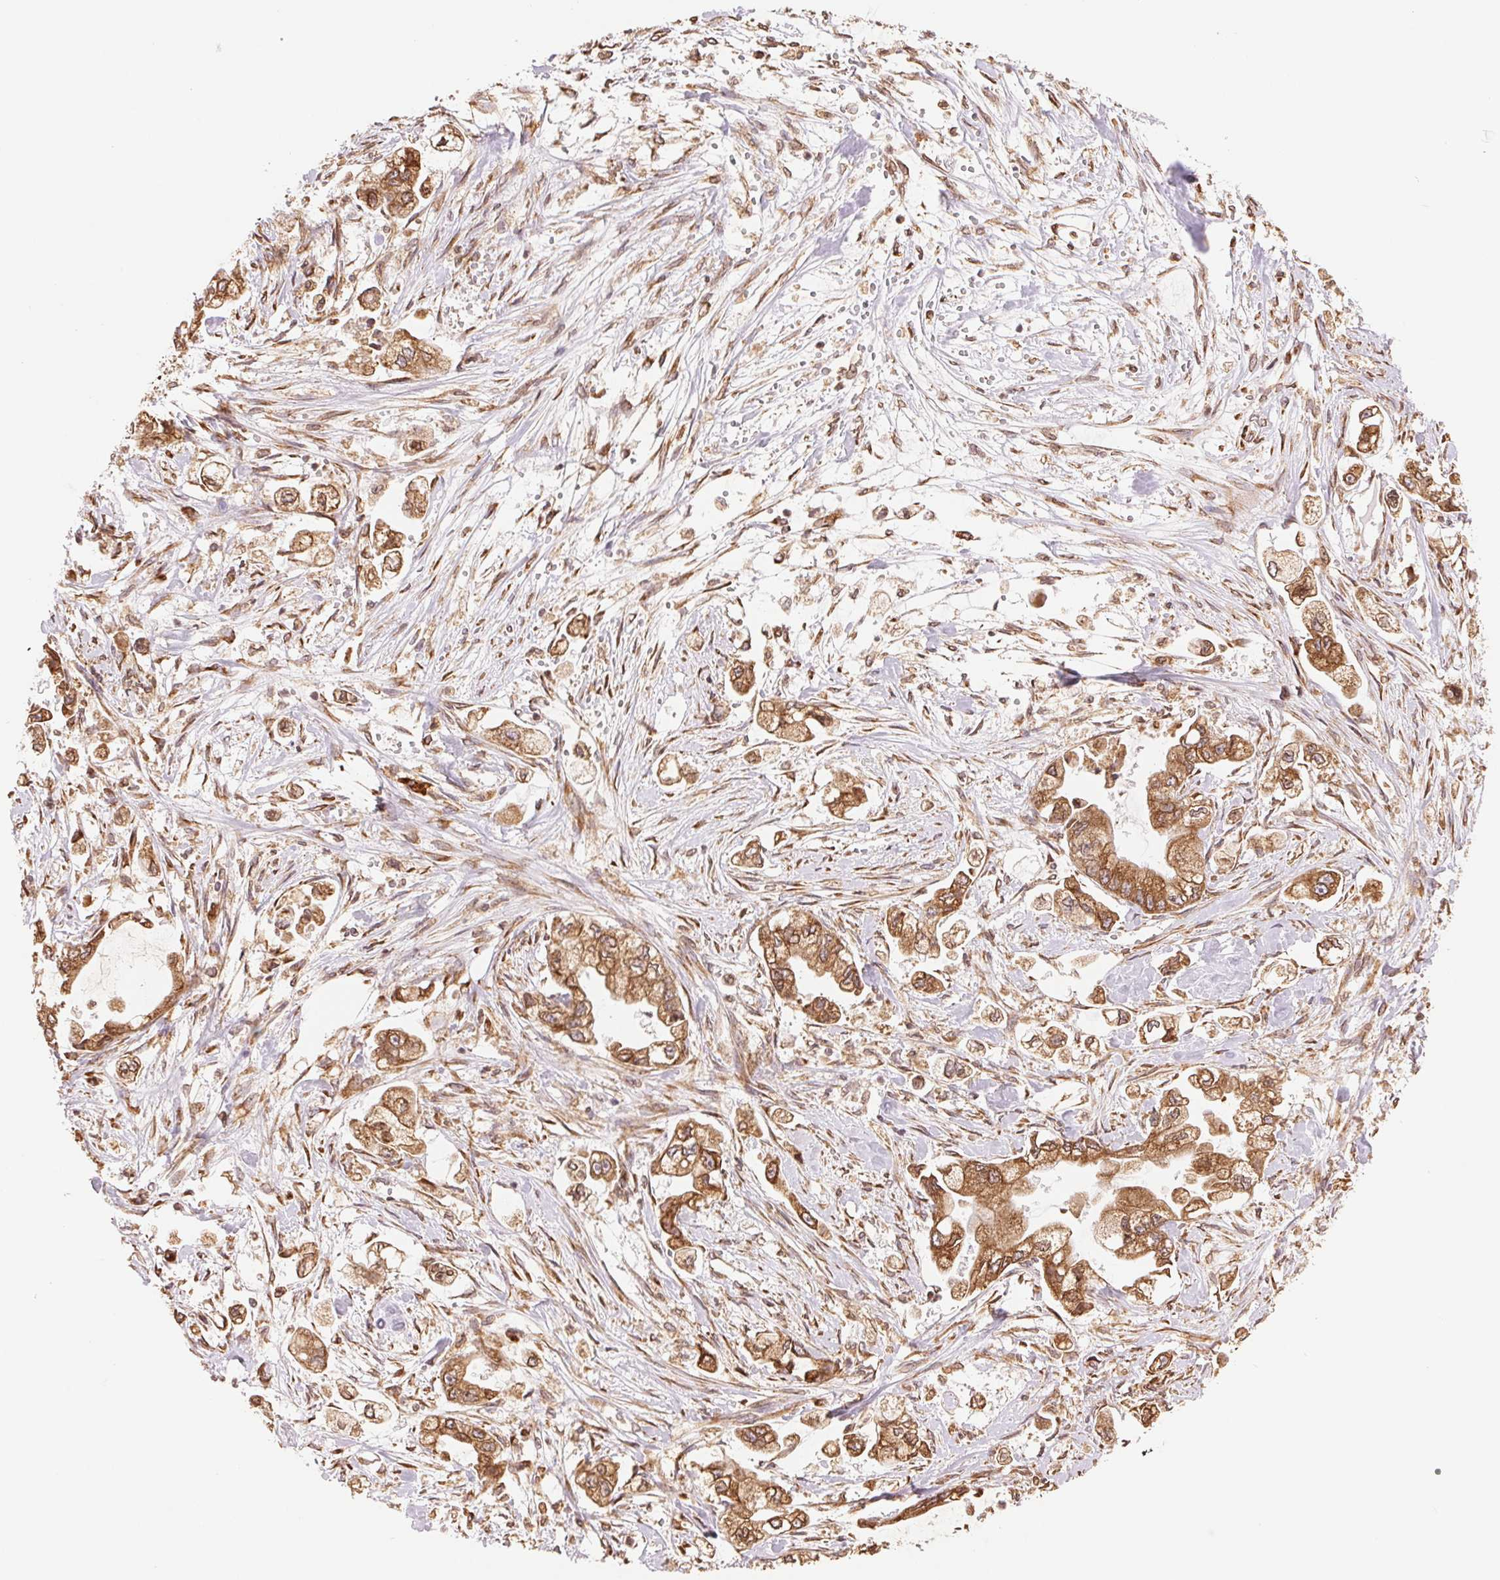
{"staining": {"intensity": "moderate", "quantity": ">75%", "location": "cytoplasmic/membranous"}, "tissue": "stomach cancer", "cell_type": "Tumor cells", "image_type": "cancer", "snomed": [{"axis": "morphology", "description": "Adenocarcinoma, NOS"}, {"axis": "topography", "description": "Stomach"}], "caption": "Human adenocarcinoma (stomach) stained for a protein (brown) displays moderate cytoplasmic/membranous positive expression in about >75% of tumor cells.", "gene": "RPN1", "patient": {"sex": "male", "age": 62}}